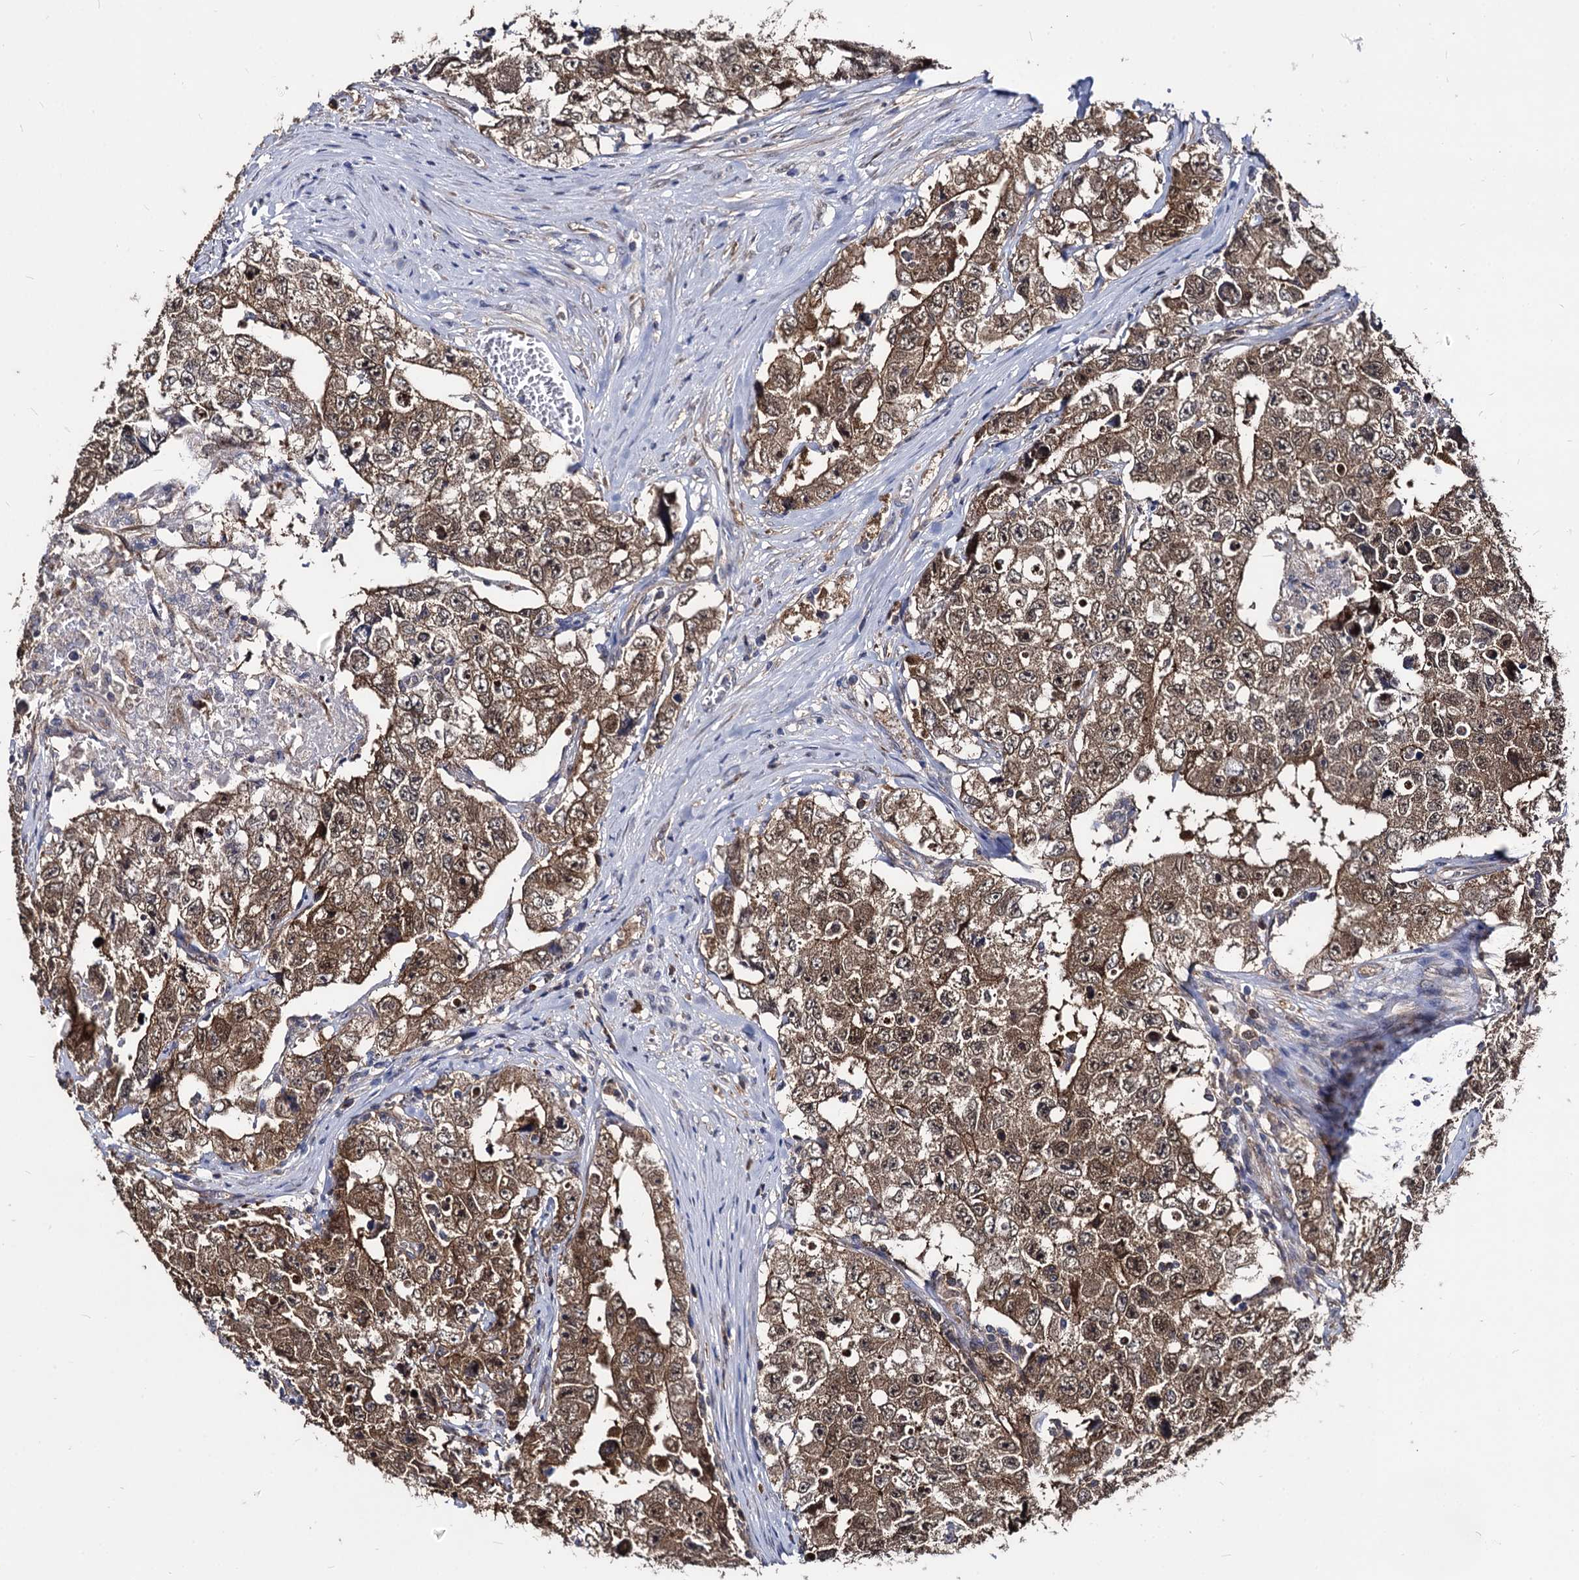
{"staining": {"intensity": "moderate", "quantity": ">75%", "location": "cytoplasmic/membranous"}, "tissue": "testis cancer", "cell_type": "Tumor cells", "image_type": "cancer", "snomed": [{"axis": "morphology", "description": "Carcinoma, Embryonal, NOS"}, {"axis": "topography", "description": "Testis"}], "caption": "Moderate cytoplasmic/membranous staining is present in approximately >75% of tumor cells in embryonal carcinoma (testis).", "gene": "NME1", "patient": {"sex": "male", "age": 17}}